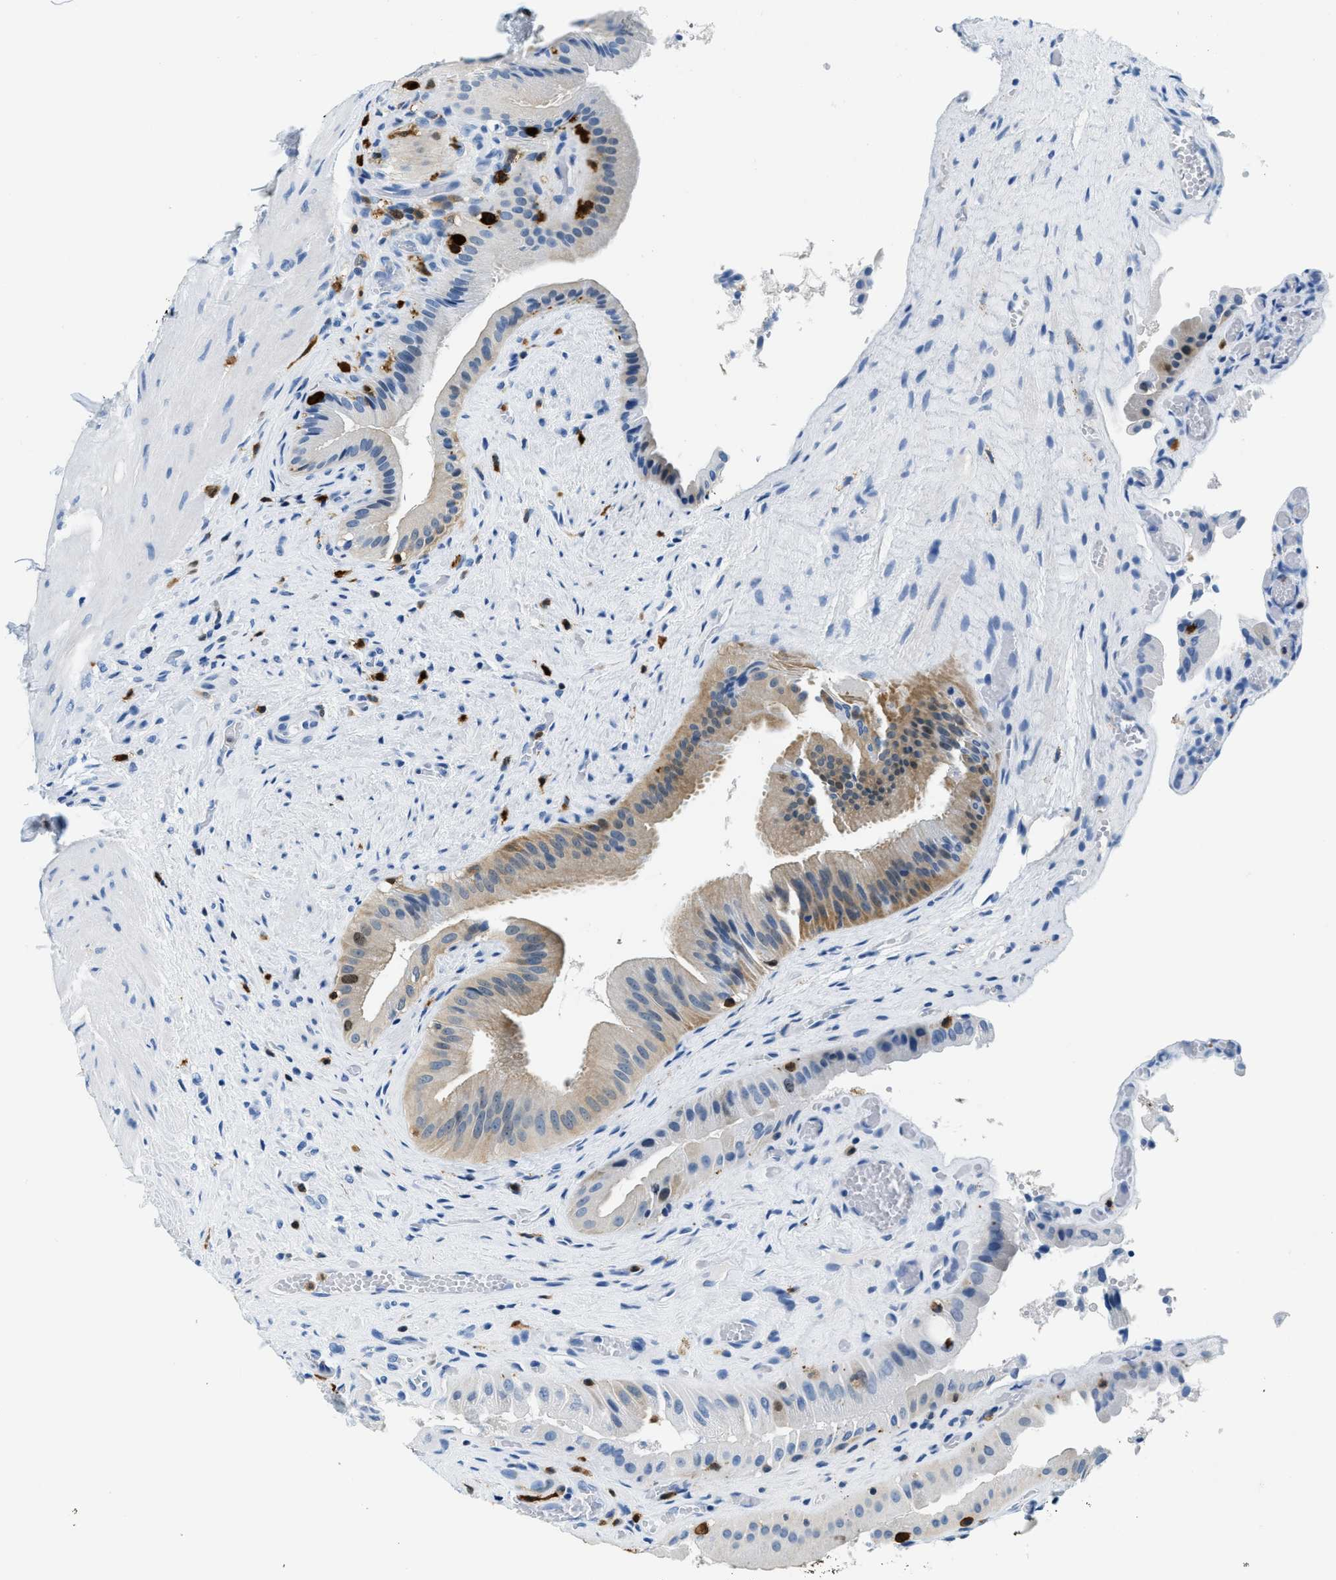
{"staining": {"intensity": "weak", "quantity": "<25%", "location": "cytoplasmic/membranous"}, "tissue": "gallbladder", "cell_type": "Glandular cells", "image_type": "normal", "snomed": [{"axis": "morphology", "description": "Normal tissue, NOS"}, {"axis": "topography", "description": "Gallbladder"}], "caption": "This is a micrograph of IHC staining of benign gallbladder, which shows no staining in glandular cells. The staining was performed using DAB (3,3'-diaminobenzidine) to visualize the protein expression in brown, while the nuclei were stained in blue with hematoxylin (Magnification: 20x).", "gene": "CAPG", "patient": {"sex": "male", "age": 49}}